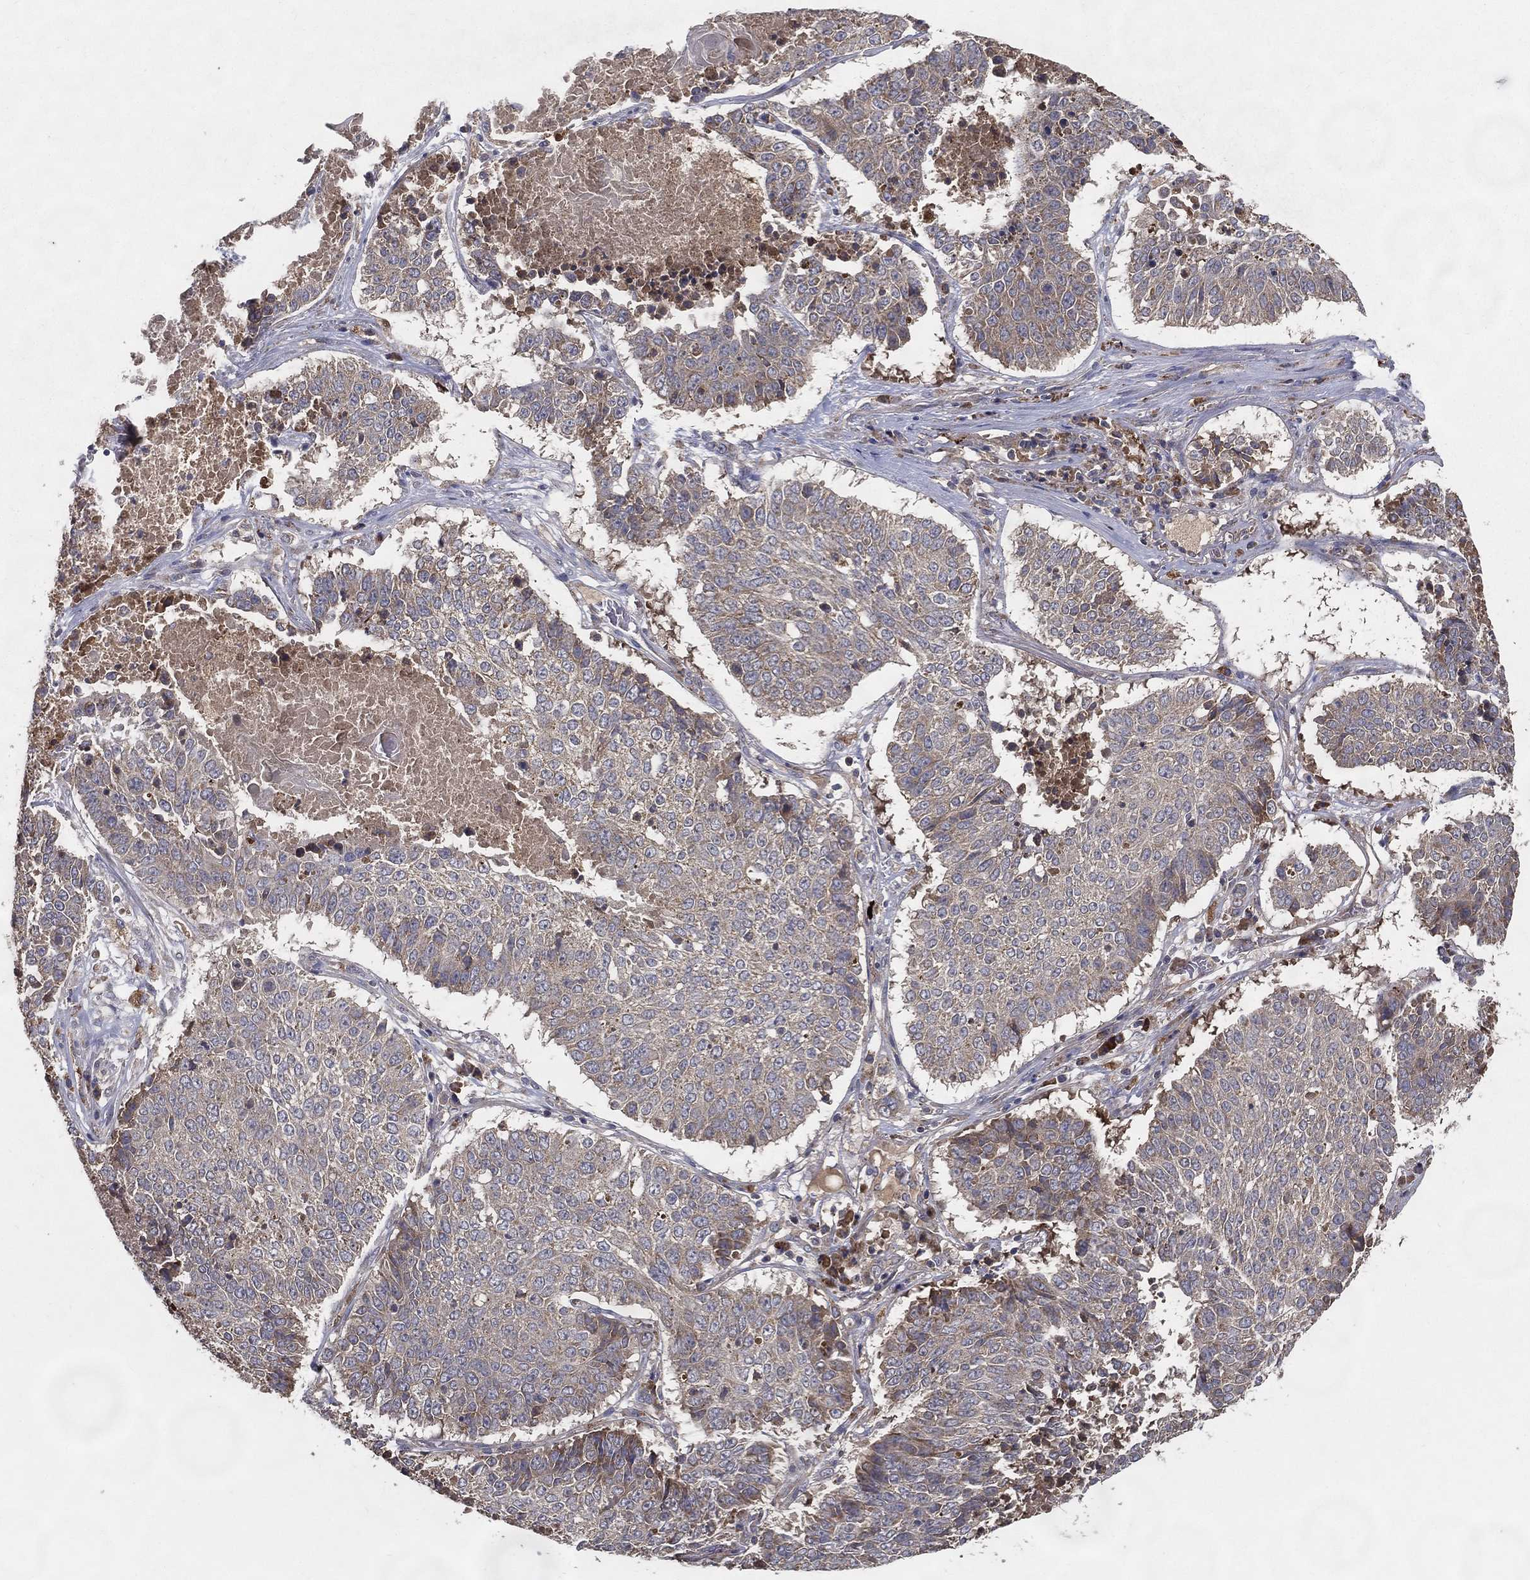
{"staining": {"intensity": "weak", "quantity": "<25%", "location": "cytoplasmic/membranous"}, "tissue": "lung cancer", "cell_type": "Tumor cells", "image_type": "cancer", "snomed": [{"axis": "morphology", "description": "Squamous cell carcinoma, NOS"}, {"axis": "topography", "description": "Lung"}], "caption": "Tumor cells are negative for protein expression in human lung cancer (squamous cell carcinoma).", "gene": "MT-ND1", "patient": {"sex": "male", "age": 64}}